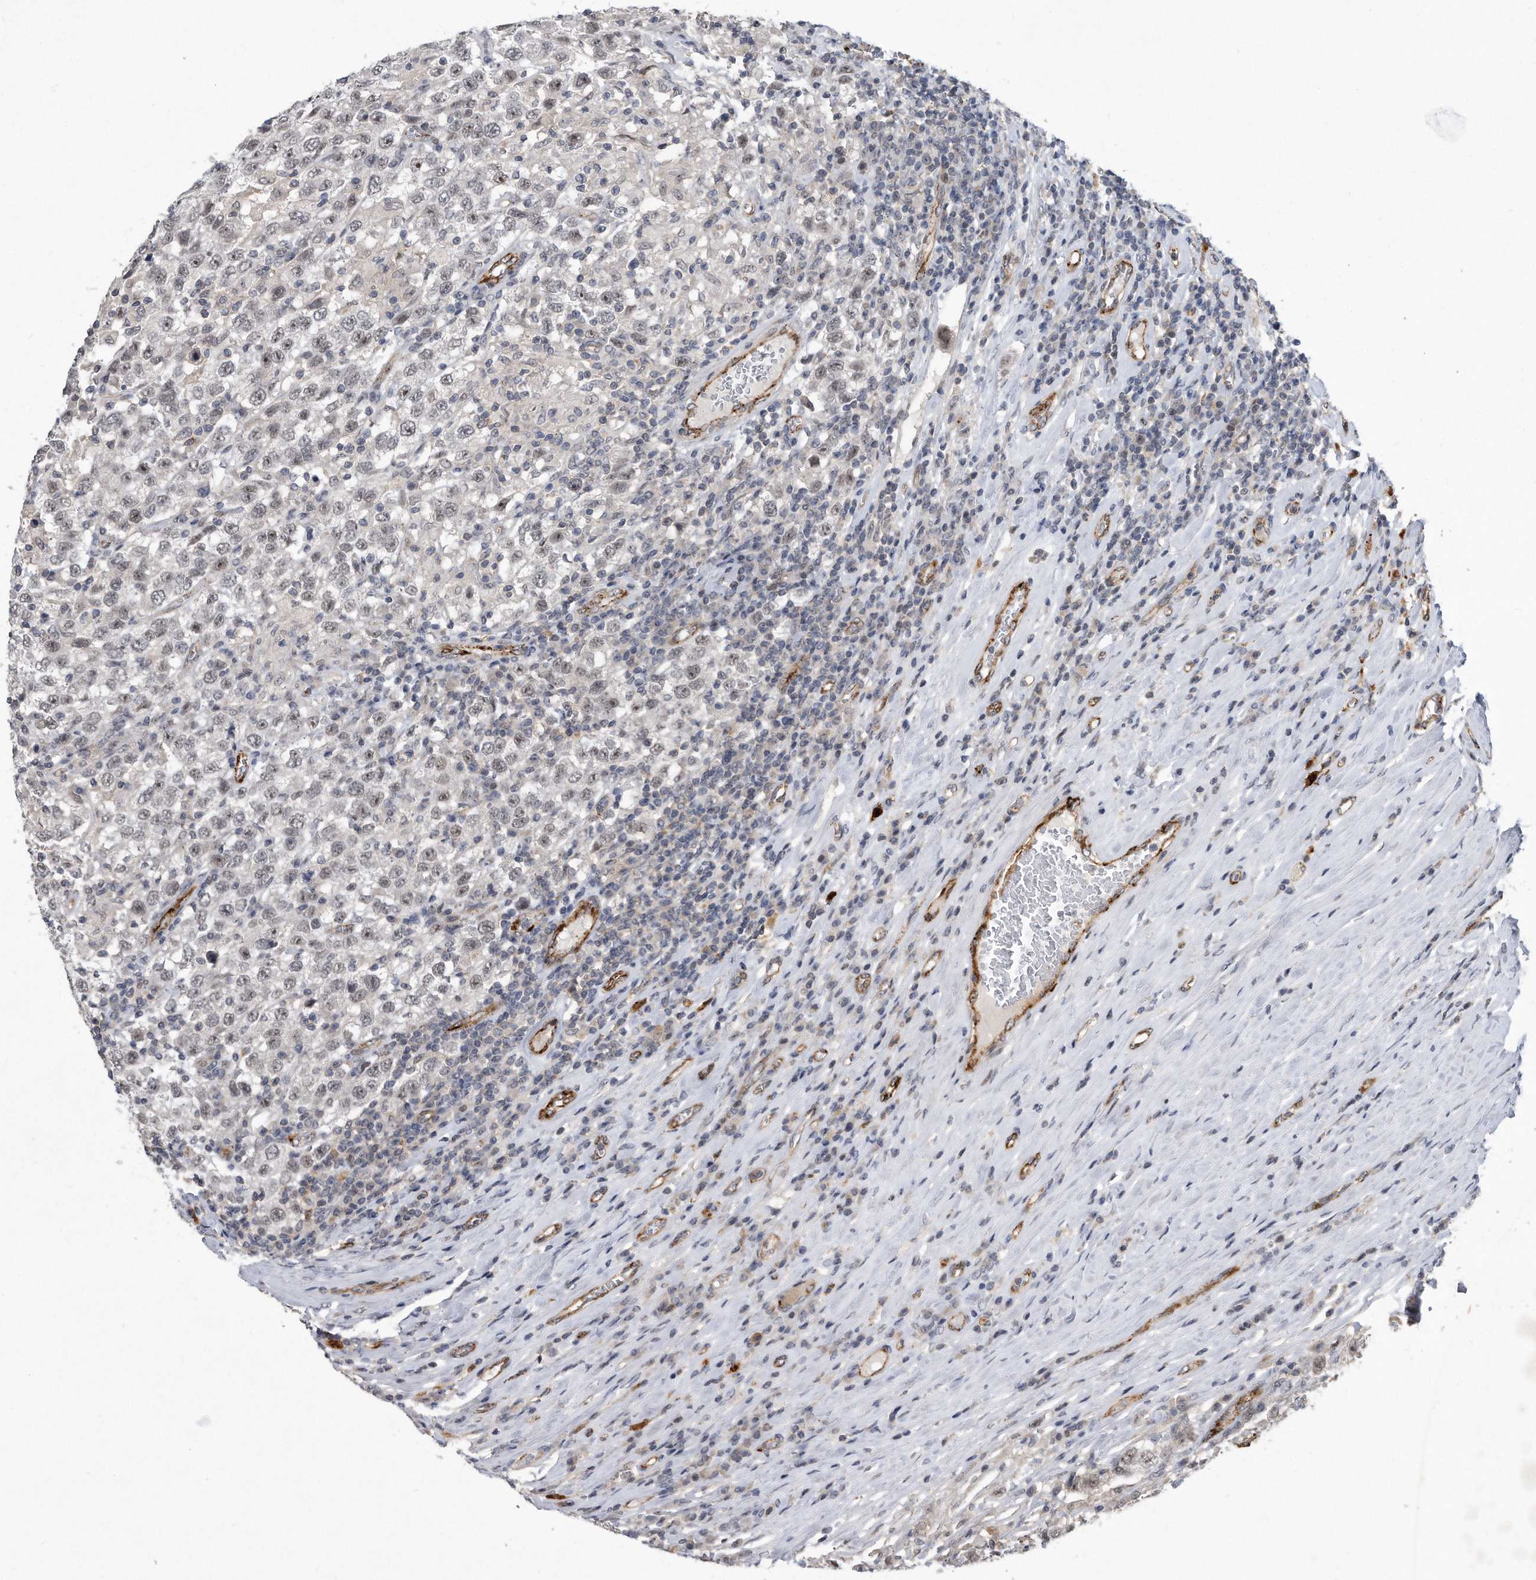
{"staining": {"intensity": "negative", "quantity": "none", "location": "none"}, "tissue": "testis cancer", "cell_type": "Tumor cells", "image_type": "cancer", "snomed": [{"axis": "morphology", "description": "Seminoma, NOS"}, {"axis": "topography", "description": "Testis"}], "caption": "Testis cancer (seminoma) was stained to show a protein in brown. There is no significant positivity in tumor cells.", "gene": "PGBD2", "patient": {"sex": "male", "age": 41}}